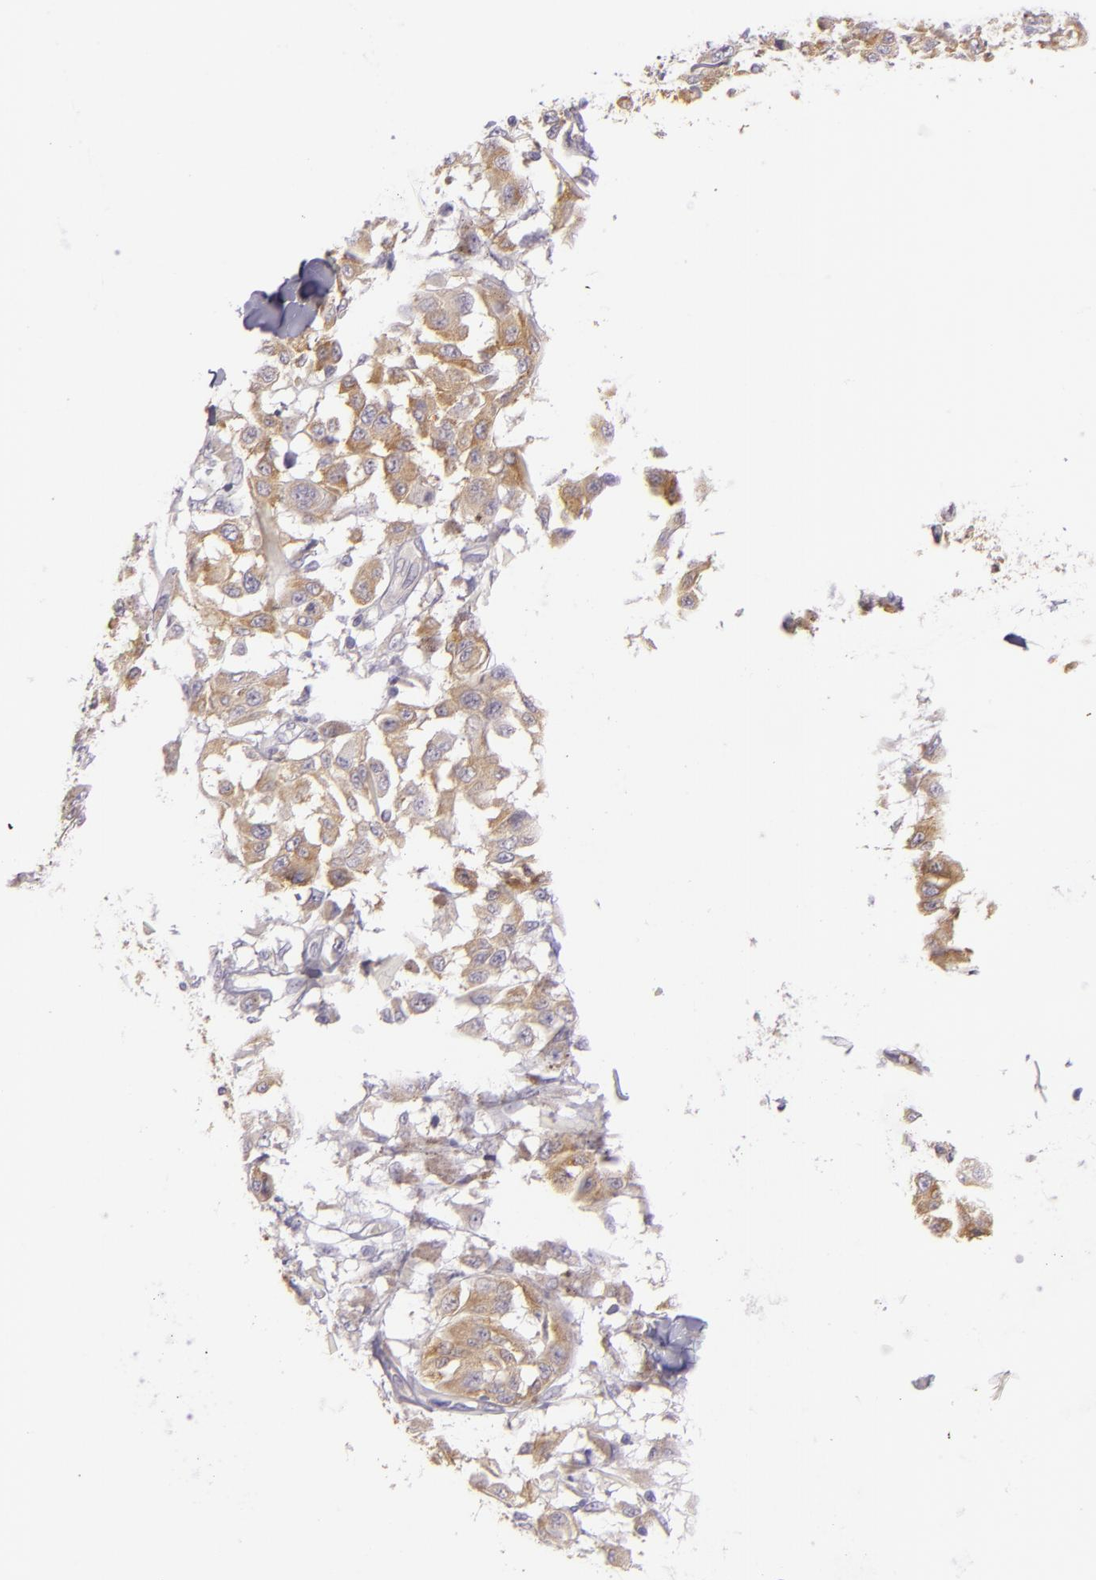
{"staining": {"intensity": "weak", "quantity": ">75%", "location": "cytoplasmic/membranous"}, "tissue": "melanoma", "cell_type": "Tumor cells", "image_type": "cancer", "snomed": [{"axis": "morphology", "description": "Malignant melanoma, NOS"}, {"axis": "topography", "description": "Skin"}], "caption": "Protein expression analysis of human malignant melanoma reveals weak cytoplasmic/membranous positivity in about >75% of tumor cells.", "gene": "ZC3H7B", "patient": {"sex": "female", "age": 64}}